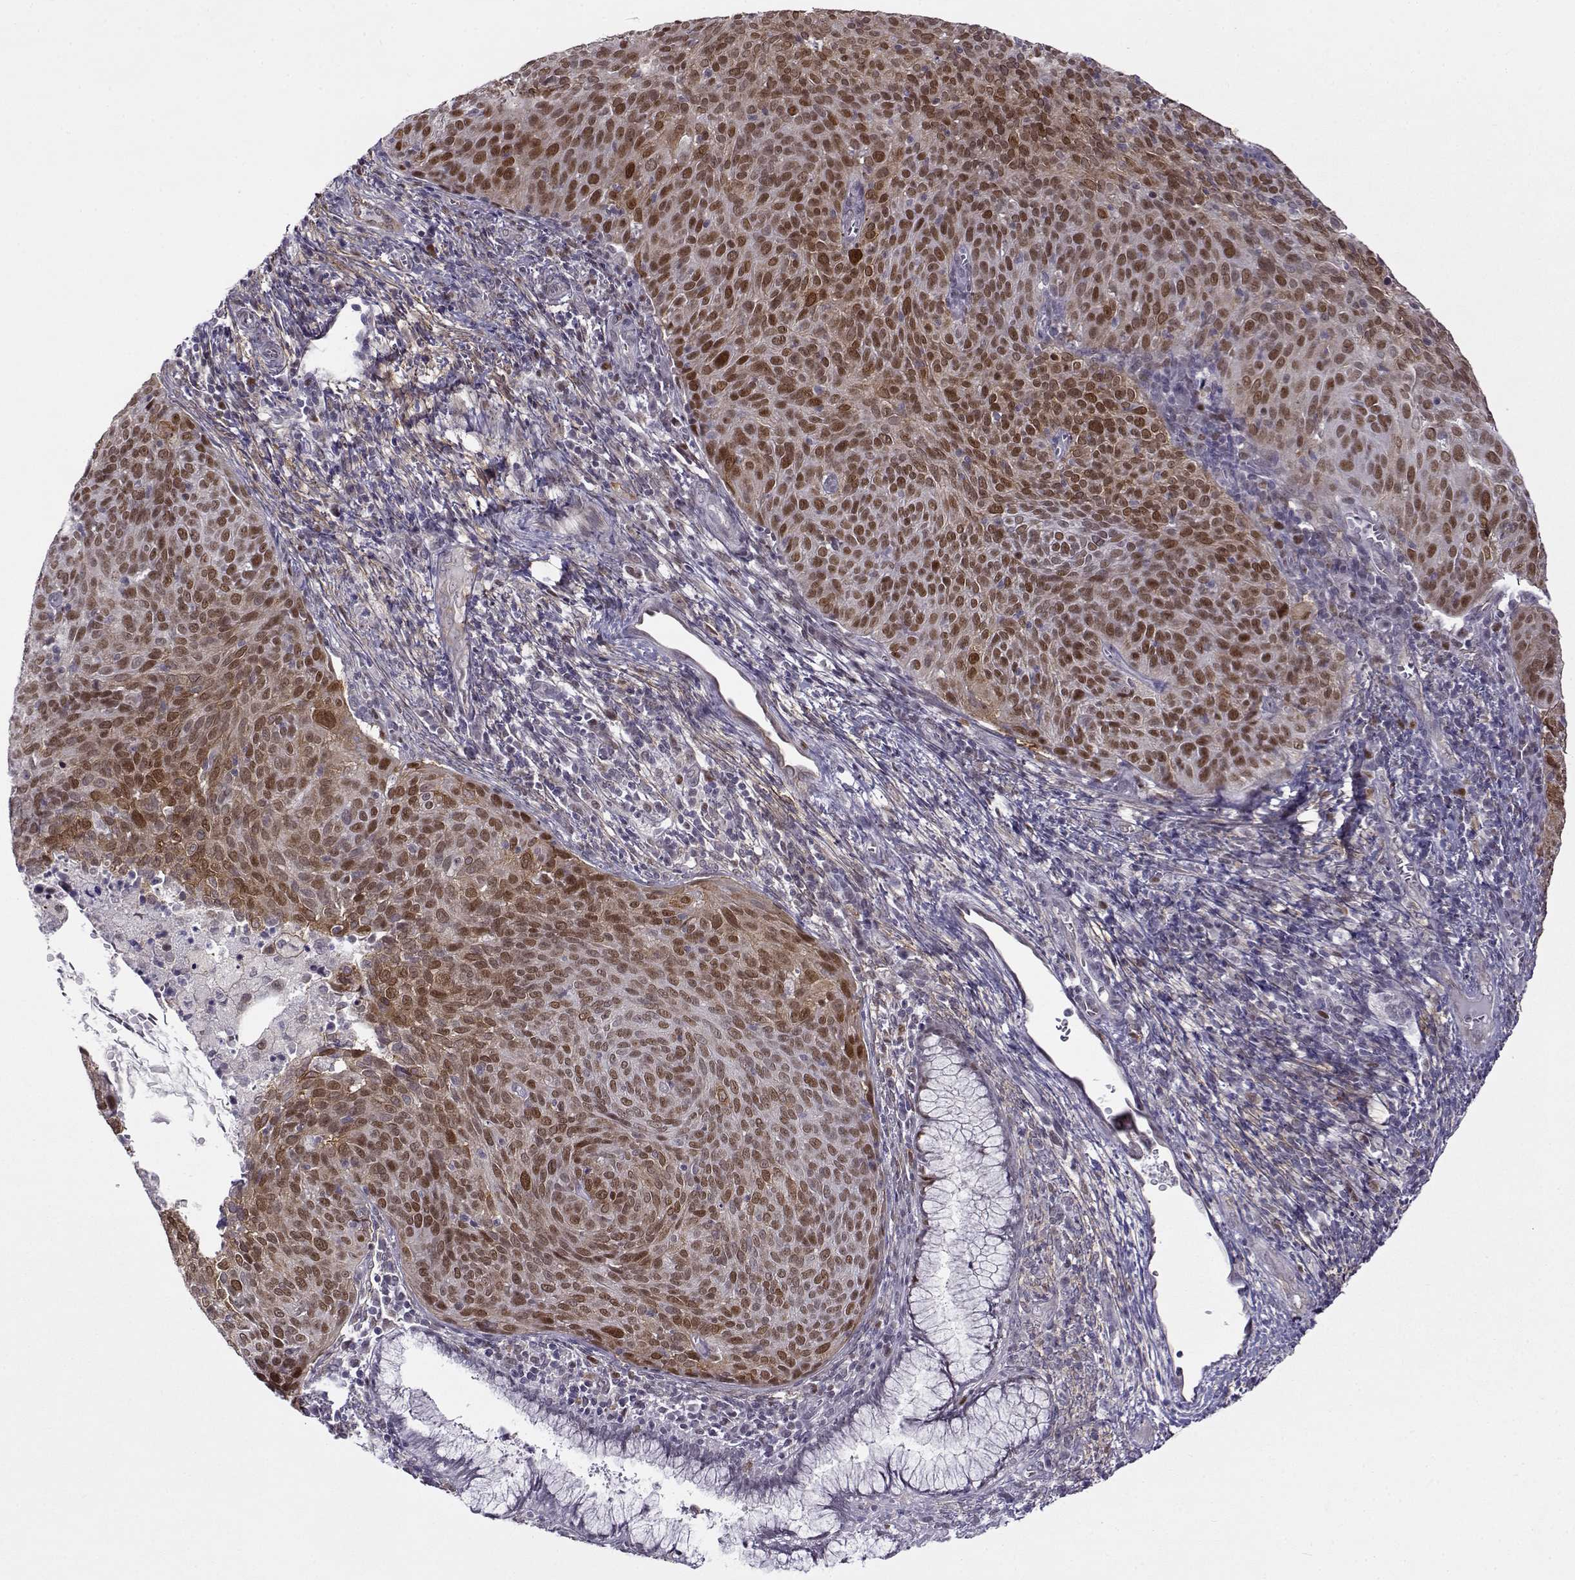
{"staining": {"intensity": "strong", "quantity": ">75%", "location": "nuclear"}, "tissue": "cervical cancer", "cell_type": "Tumor cells", "image_type": "cancer", "snomed": [{"axis": "morphology", "description": "Squamous cell carcinoma, NOS"}, {"axis": "topography", "description": "Cervix"}], "caption": "A photomicrograph of human cervical cancer (squamous cell carcinoma) stained for a protein shows strong nuclear brown staining in tumor cells.", "gene": "BACH1", "patient": {"sex": "female", "age": 39}}